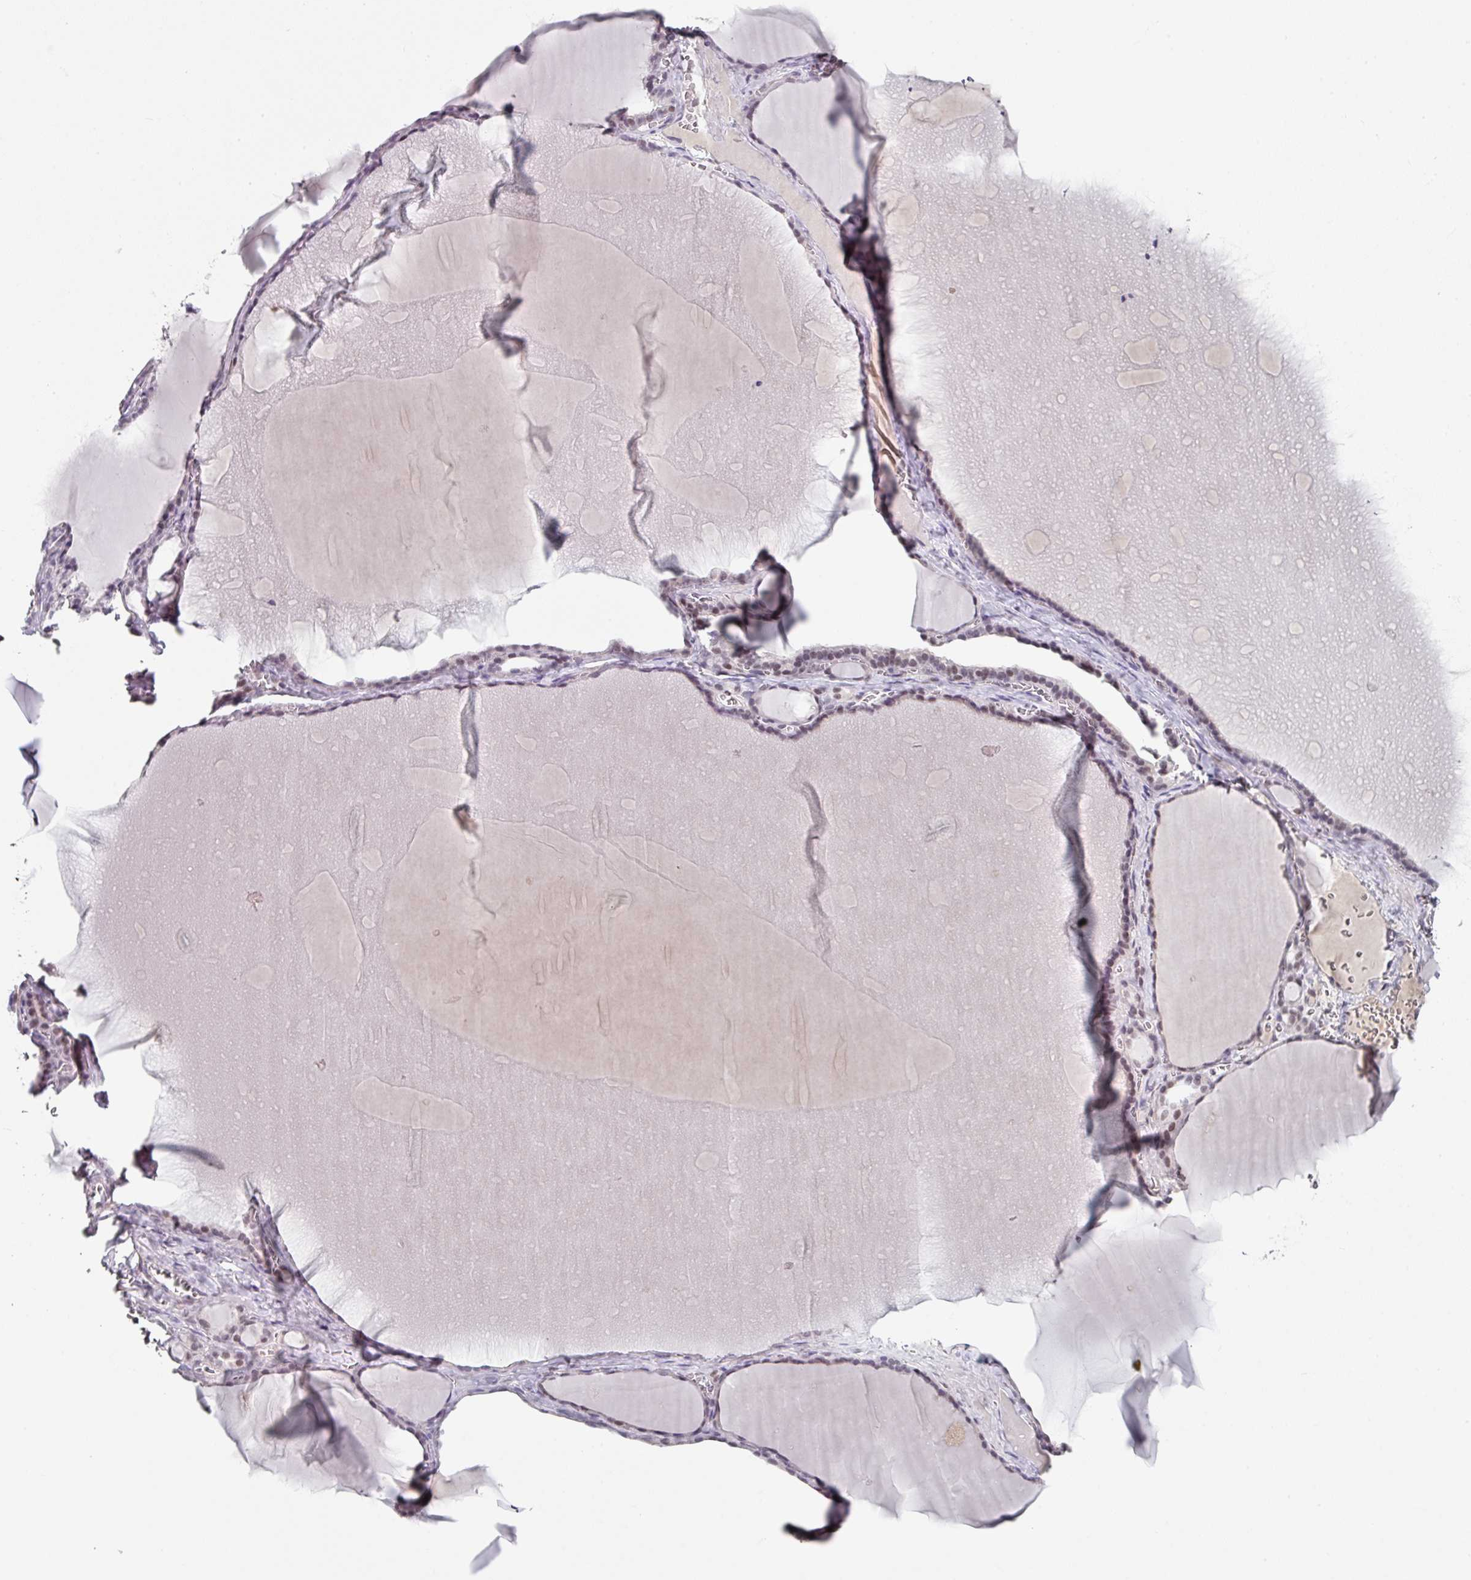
{"staining": {"intensity": "weak", "quantity": "25%-75%", "location": "nuclear"}, "tissue": "thyroid gland", "cell_type": "Glandular cells", "image_type": "normal", "snomed": [{"axis": "morphology", "description": "Normal tissue, NOS"}, {"axis": "topography", "description": "Thyroid gland"}], "caption": "Immunohistochemistry (IHC) of benign human thyroid gland displays low levels of weak nuclear expression in about 25%-75% of glandular cells.", "gene": "ELK1", "patient": {"sex": "female", "age": 49}}